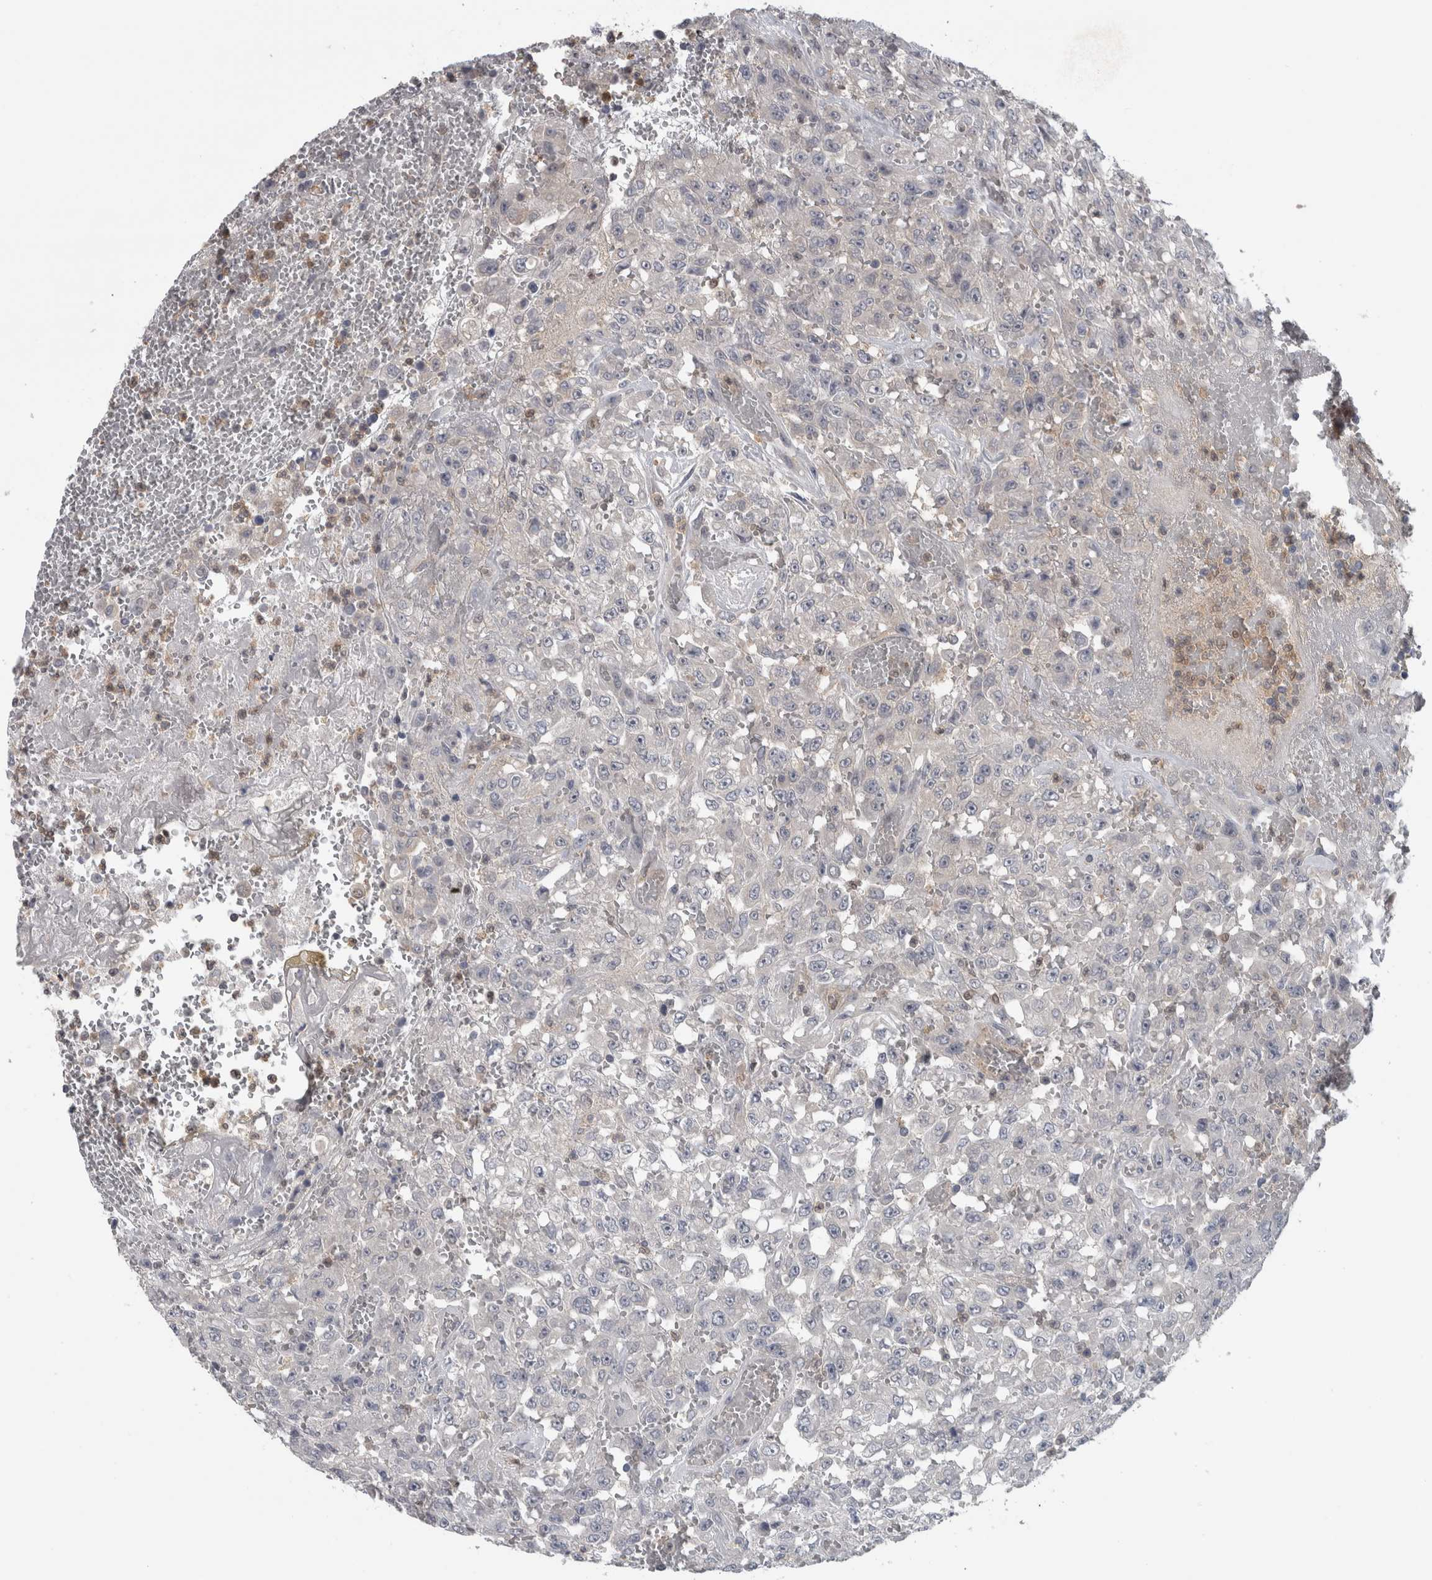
{"staining": {"intensity": "negative", "quantity": "none", "location": "none"}, "tissue": "urothelial cancer", "cell_type": "Tumor cells", "image_type": "cancer", "snomed": [{"axis": "morphology", "description": "Urothelial carcinoma, High grade"}, {"axis": "topography", "description": "Urinary bladder"}], "caption": "Image shows no significant protein staining in tumor cells of high-grade urothelial carcinoma.", "gene": "NAPRT", "patient": {"sex": "male", "age": 46}}